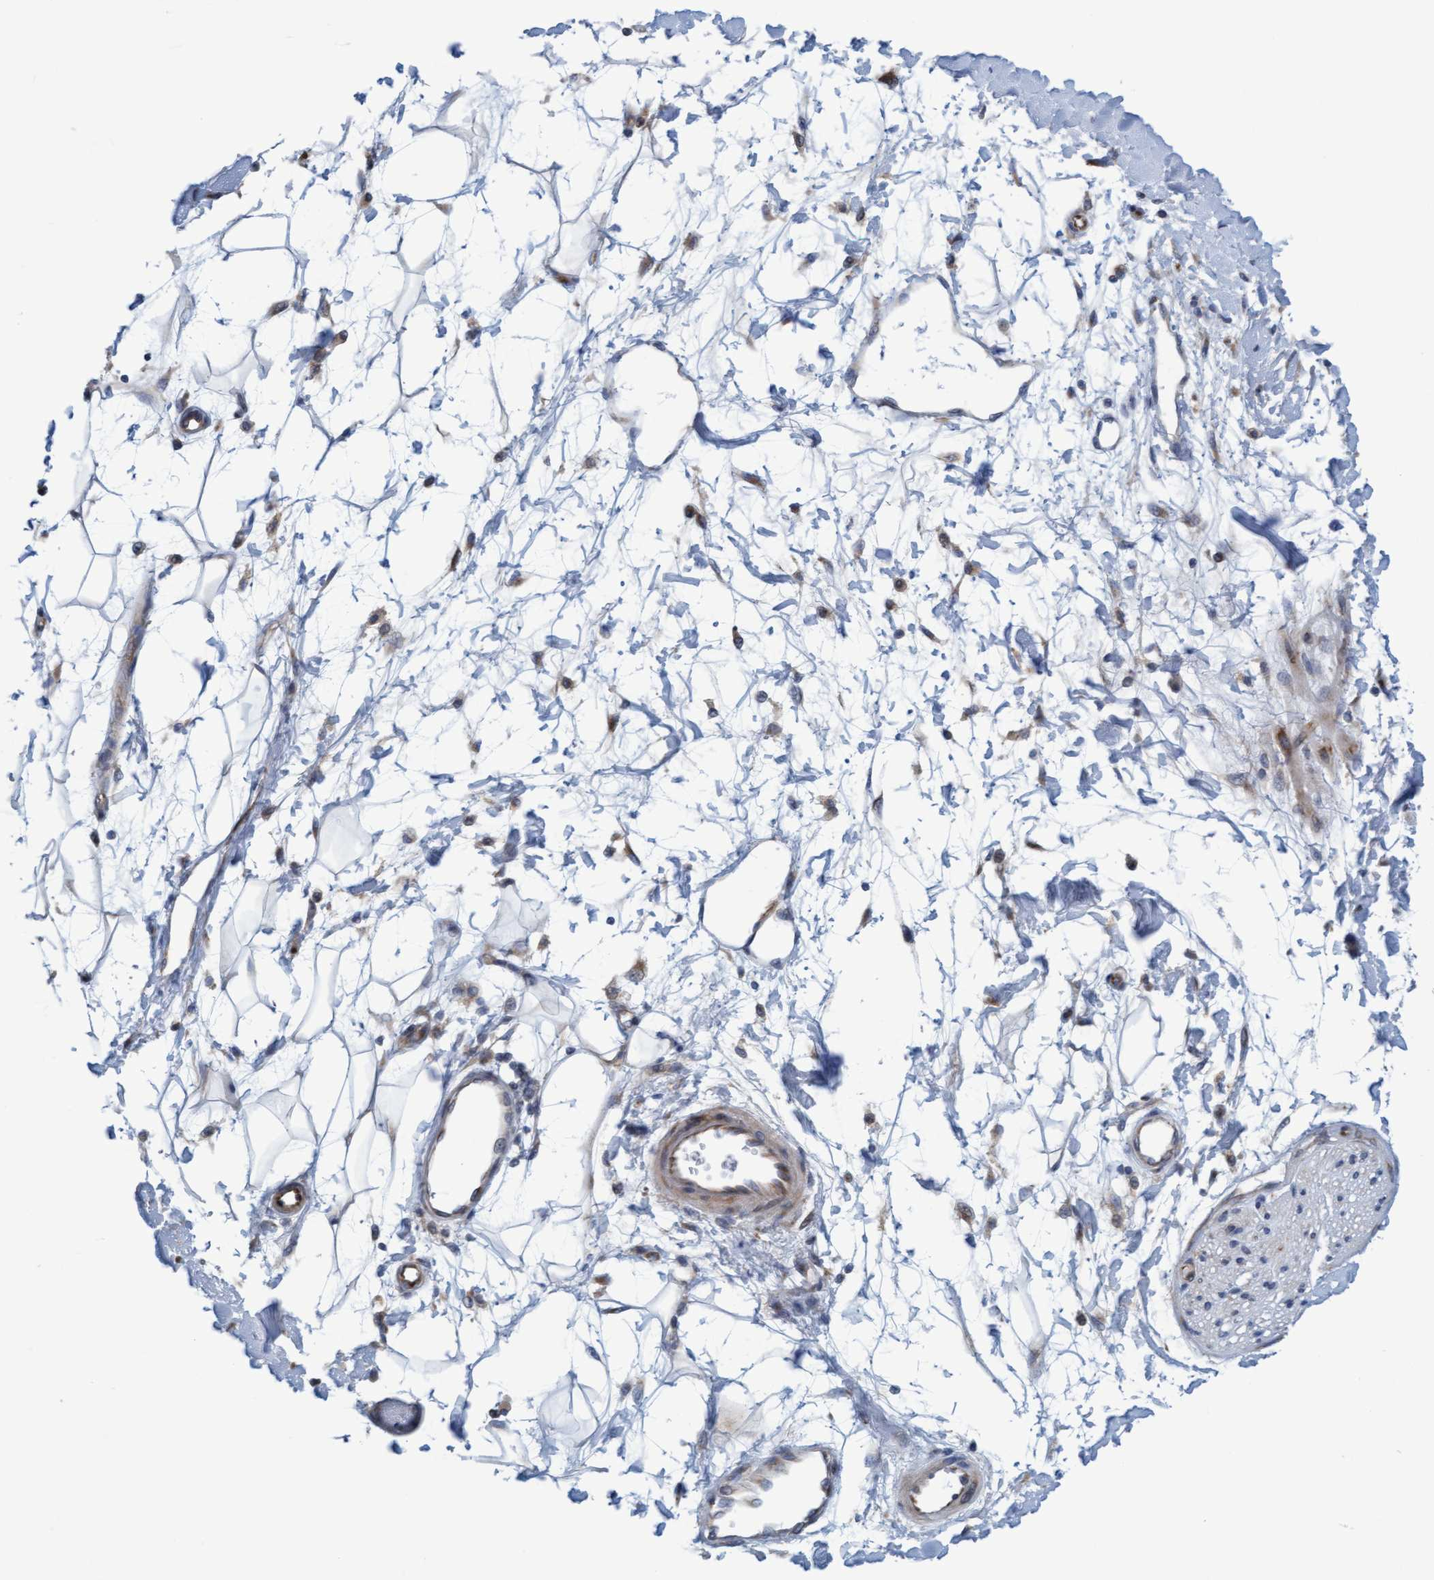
{"staining": {"intensity": "moderate", "quantity": ">75%", "location": "cytoplasmic/membranous"}, "tissue": "adipose tissue", "cell_type": "Adipocytes", "image_type": "normal", "snomed": [{"axis": "morphology", "description": "Normal tissue, NOS"}, {"axis": "morphology", "description": "Adenocarcinoma, NOS"}, {"axis": "topography", "description": "Duodenum"}, {"axis": "topography", "description": "Peripheral nerve tissue"}], "caption": "This is a histology image of immunohistochemistry staining of unremarkable adipose tissue, which shows moderate positivity in the cytoplasmic/membranous of adipocytes.", "gene": "SLC28A3", "patient": {"sex": "female", "age": 60}}